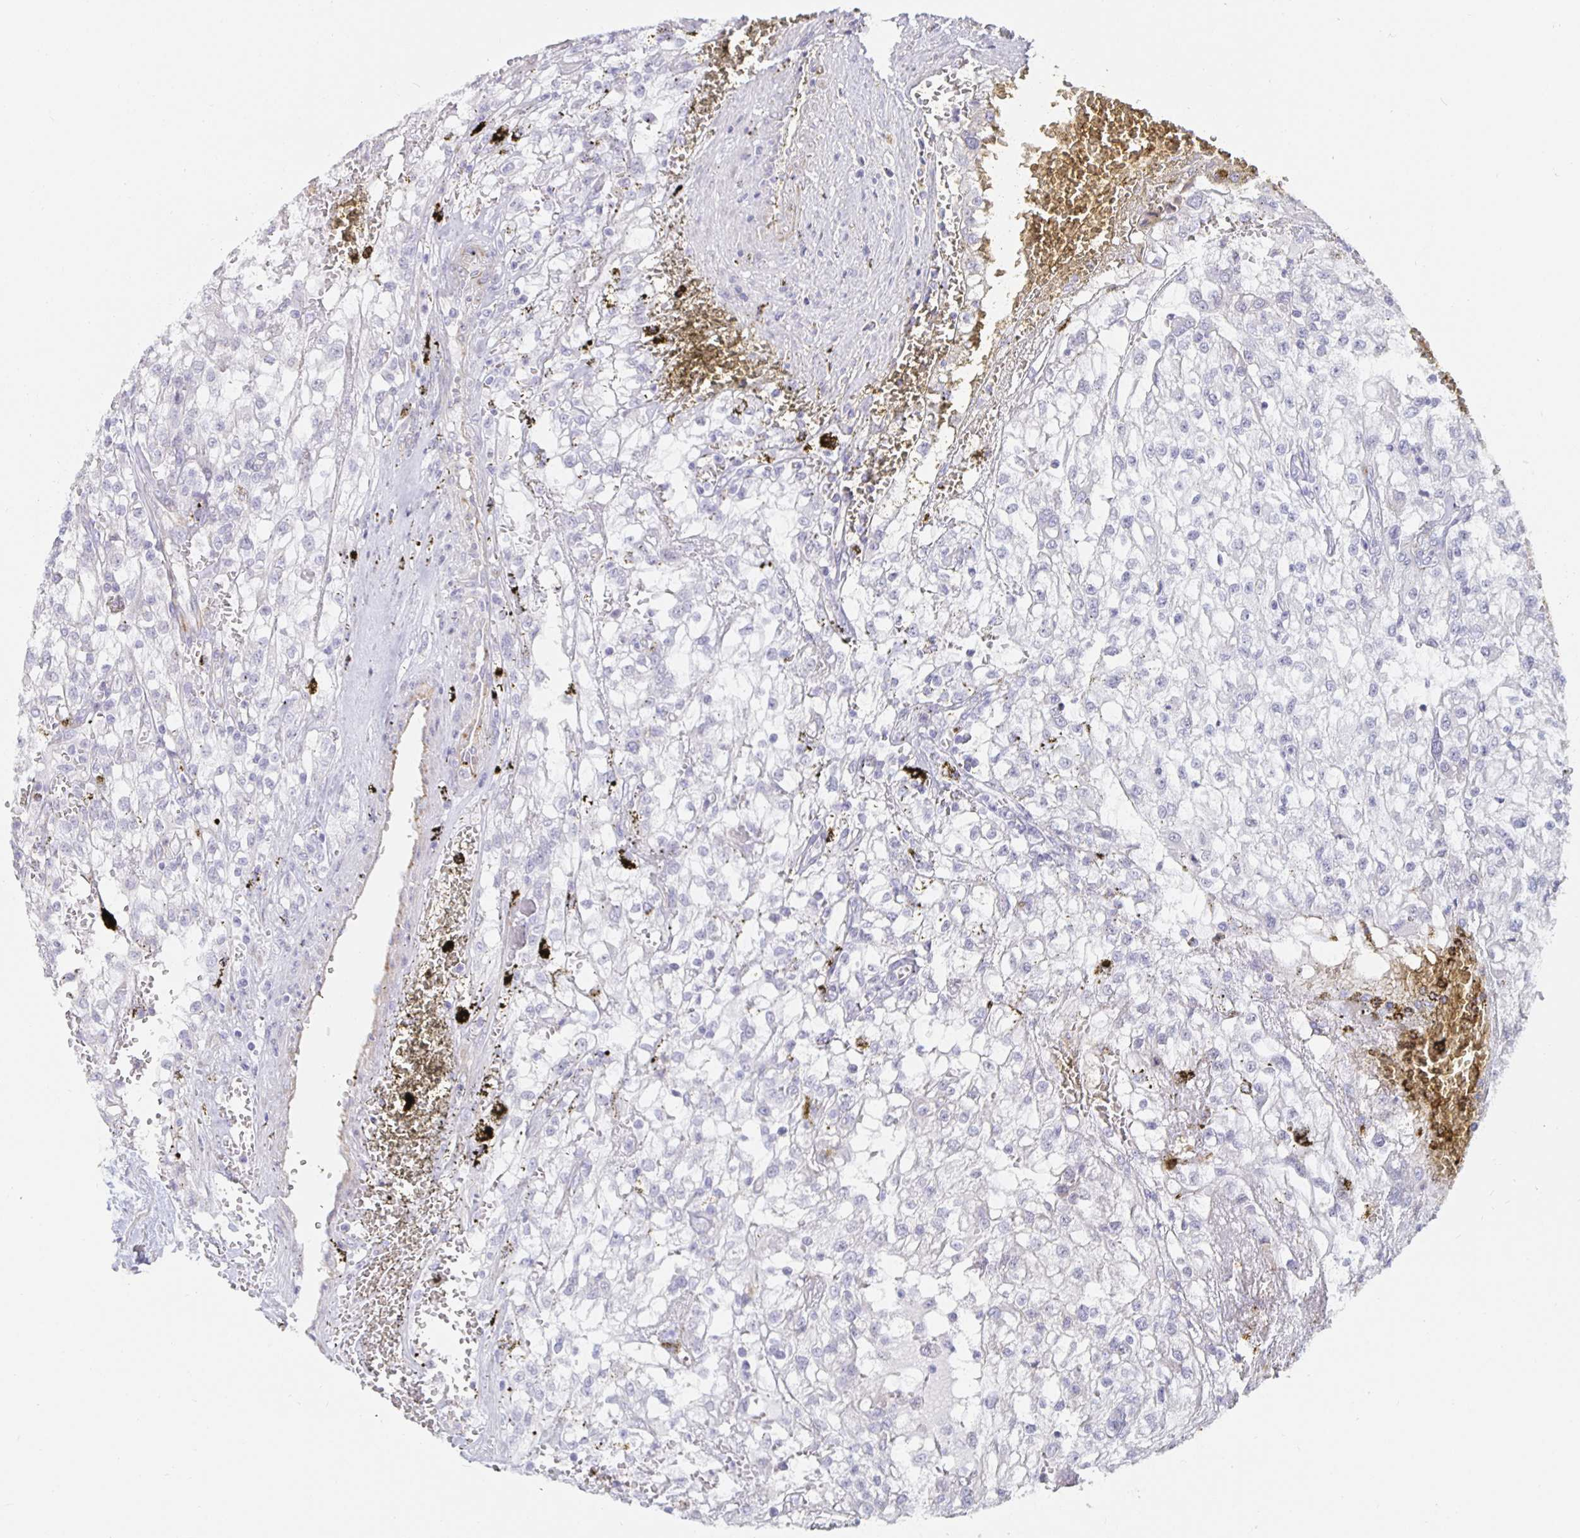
{"staining": {"intensity": "negative", "quantity": "none", "location": "none"}, "tissue": "renal cancer", "cell_type": "Tumor cells", "image_type": "cancer", "snomed": [{"axis": "morphology", "description": "Adenocarcinoma, NOS"}, {"axis": "topography", "description": "Kidney"}], "caption": "DAB immunohistochemical staining of renal cancer exhibits no significant positivity in tumor cells. (Brightfield microscopy of DAB (3,3'-diaminobenzidine) immunohistochemistry at high magnification).", "gene": "S100G", "patient": {"sex": "female", "age": 74}}